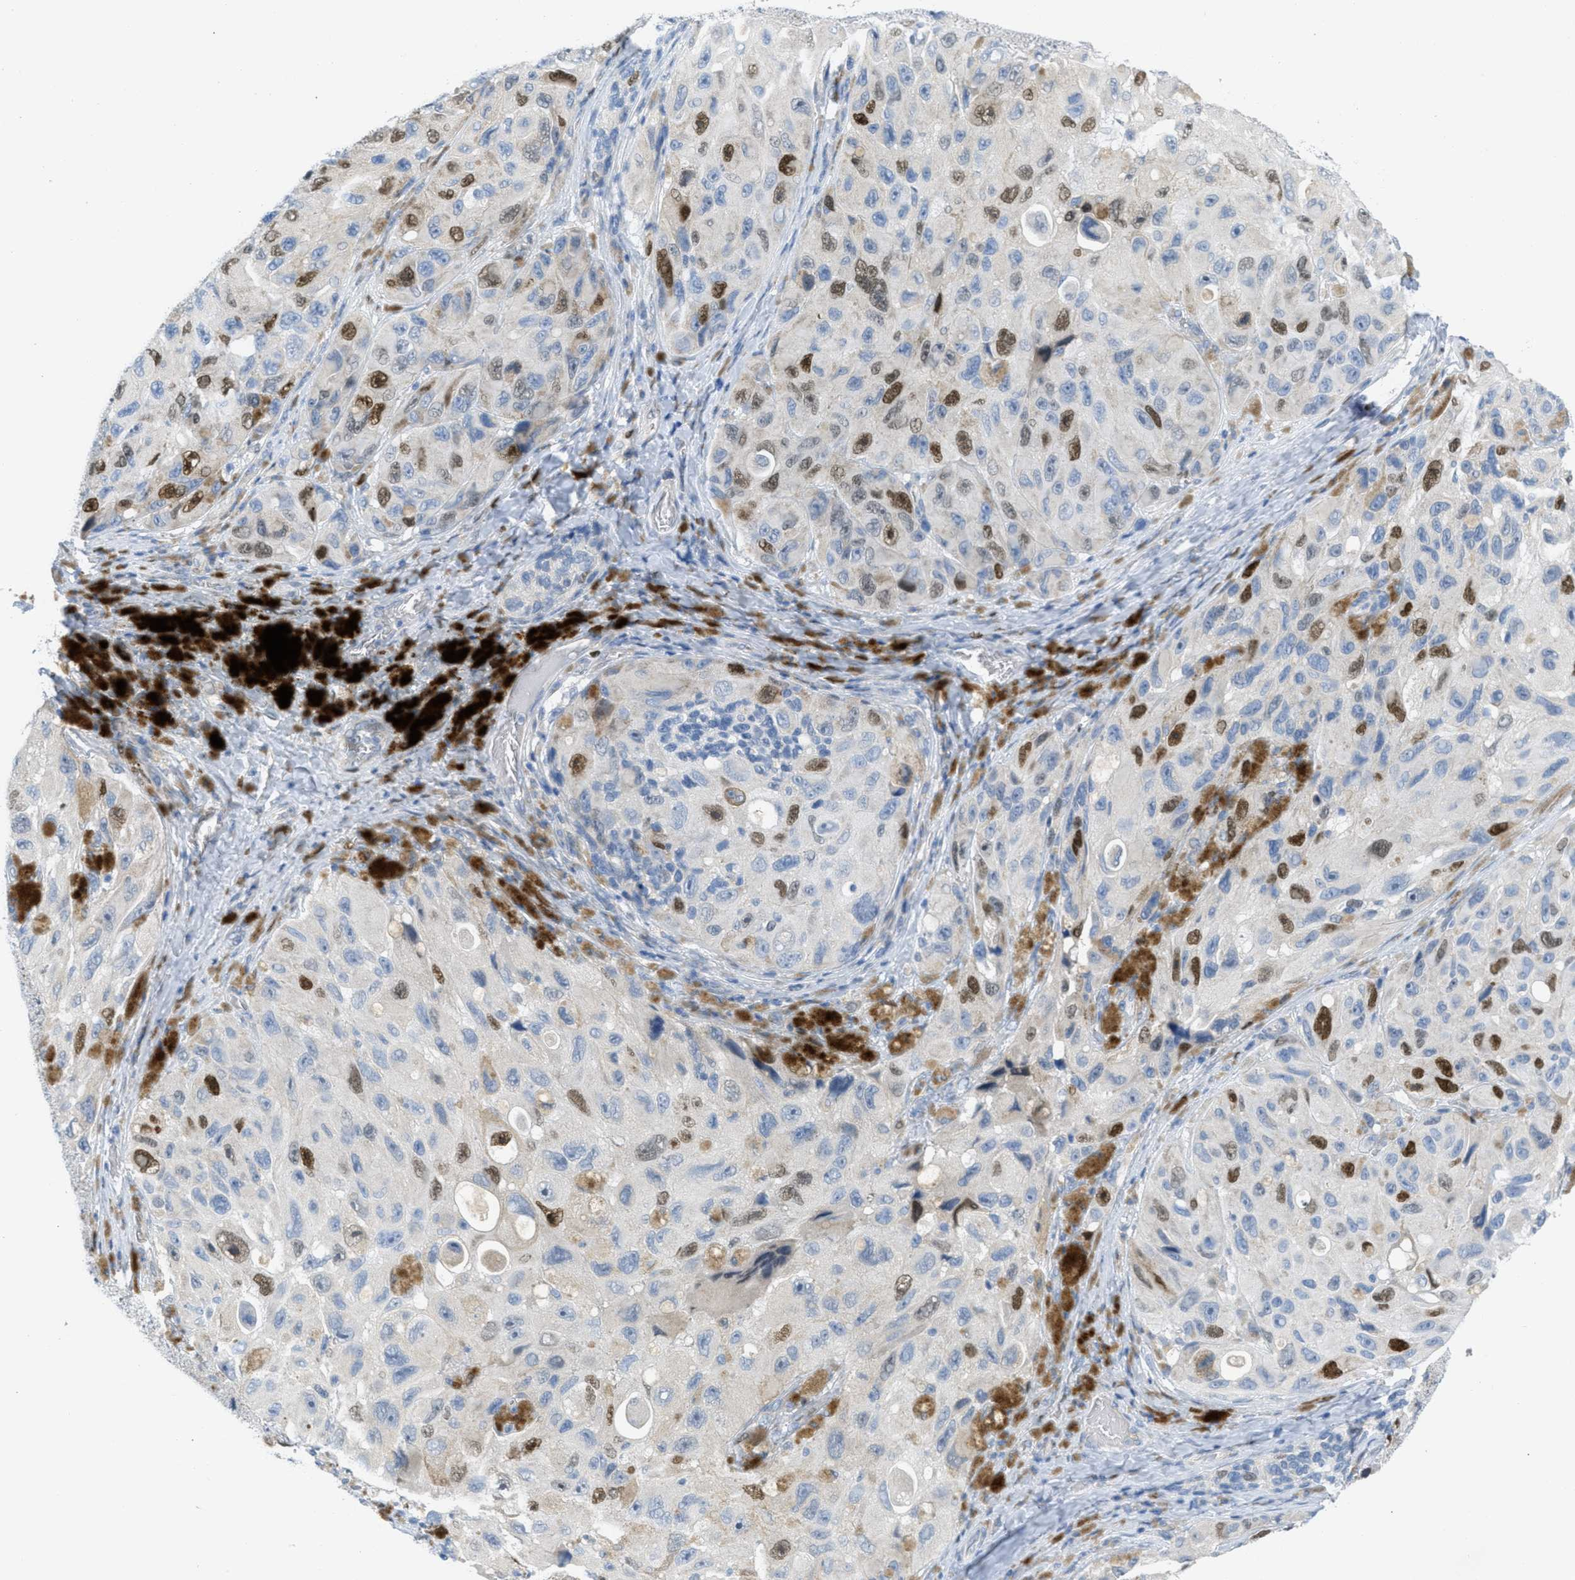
{"staining": {"intensity": "strong", "quantity": "25%-75%", "location": "cytoplasmic/membranous,nuclear"}, "tissue": "melanoma", "cell_type": "Tumor cells", "image_type": "cancer", "snomed": [{"axis": "morphology", "description": "Malignant melanoma, NOS"}, {"axis": "topography", "description": "Skin"}], "caption": "Immunohistochemistry (IHC) image of human melanoma stained for a protein (brown), which reveals high levels of strong cytoplasmic/membranous and nuclear expression in approximately 25%-75% of tumor cells.", "gene": "ORC6", "patient": {"sex": "female", "age": 73}}